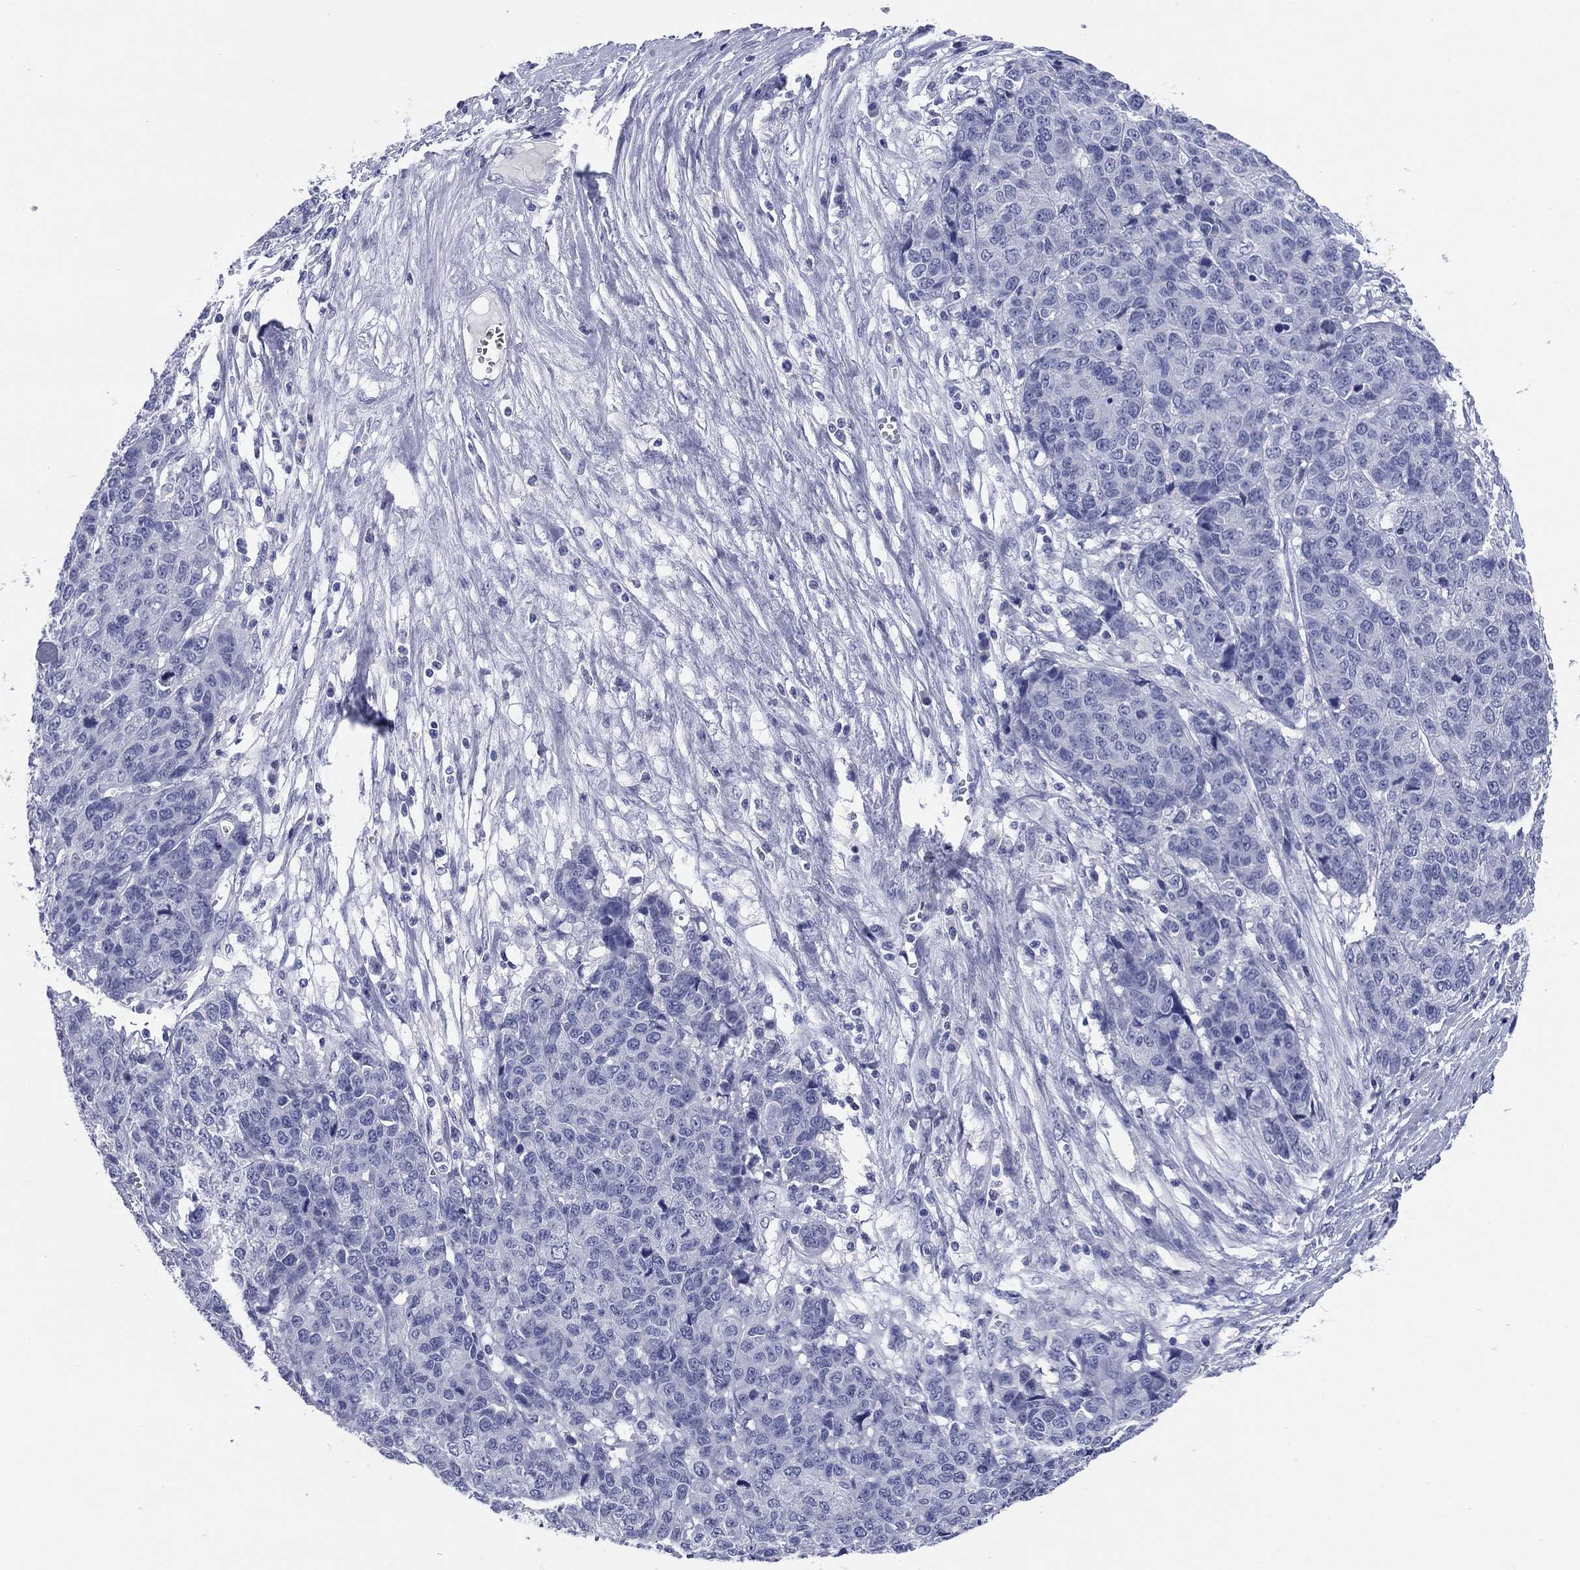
{"staining": {"intensity": "negative", "quantity": "none", "location": "none"}, "tissue": "ovarian cancer", "cell_type": "Tumor cells", "image_type": "cancer", "snomed": [{"axis": "morphology", "description": "Cystadenocarcinoma, serous, NOS"}, {"axis": "topography", "description": "Ovary"}], "caption": "IHC of ovarian serous cystadenocarcinoma exhibits no positivity in tumor cells.", "gene": "KCNH1", "patient": {"sex": "female", "age": 87}}